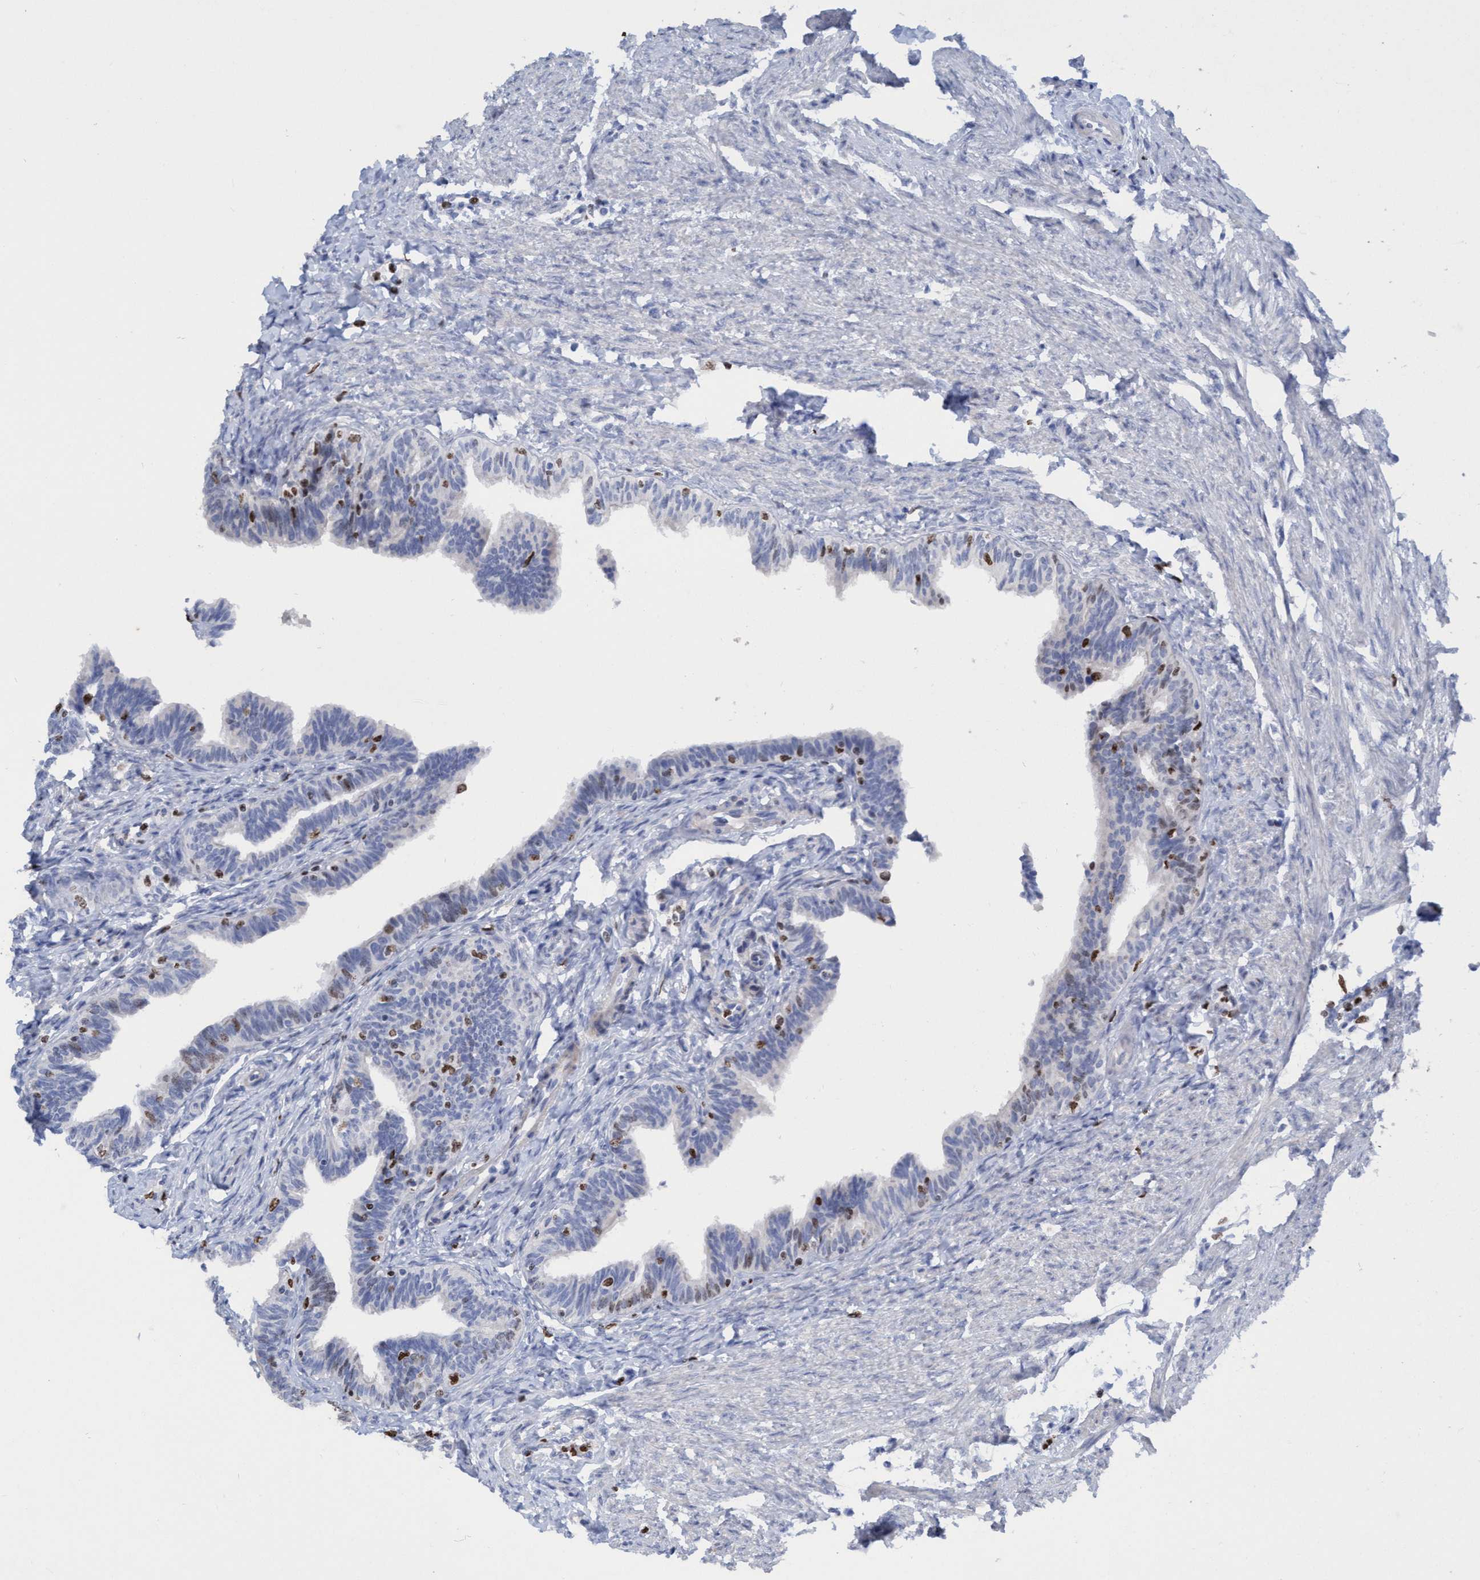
{"staining": {"intensity": "weak", "quantity": "<25%", "location": "nuclear"}, "tissue": "fallopian tube", "cell_type": "Glandular cells", "image_type": "normal", "snomed": [{"axis": "morphology", "description": "Normal tissue, NOS"}, {"axis": "topography", "description": "Fallopian tube"}, {"axis": "topography", "description": "Ovary"}], "caption": "This is an immunohistochemistry histopathology image of benign fallopian tube. There is no staining in glandular cells.", "gene": "CBX2", "patient": {"sex": "female", "age": 23}}